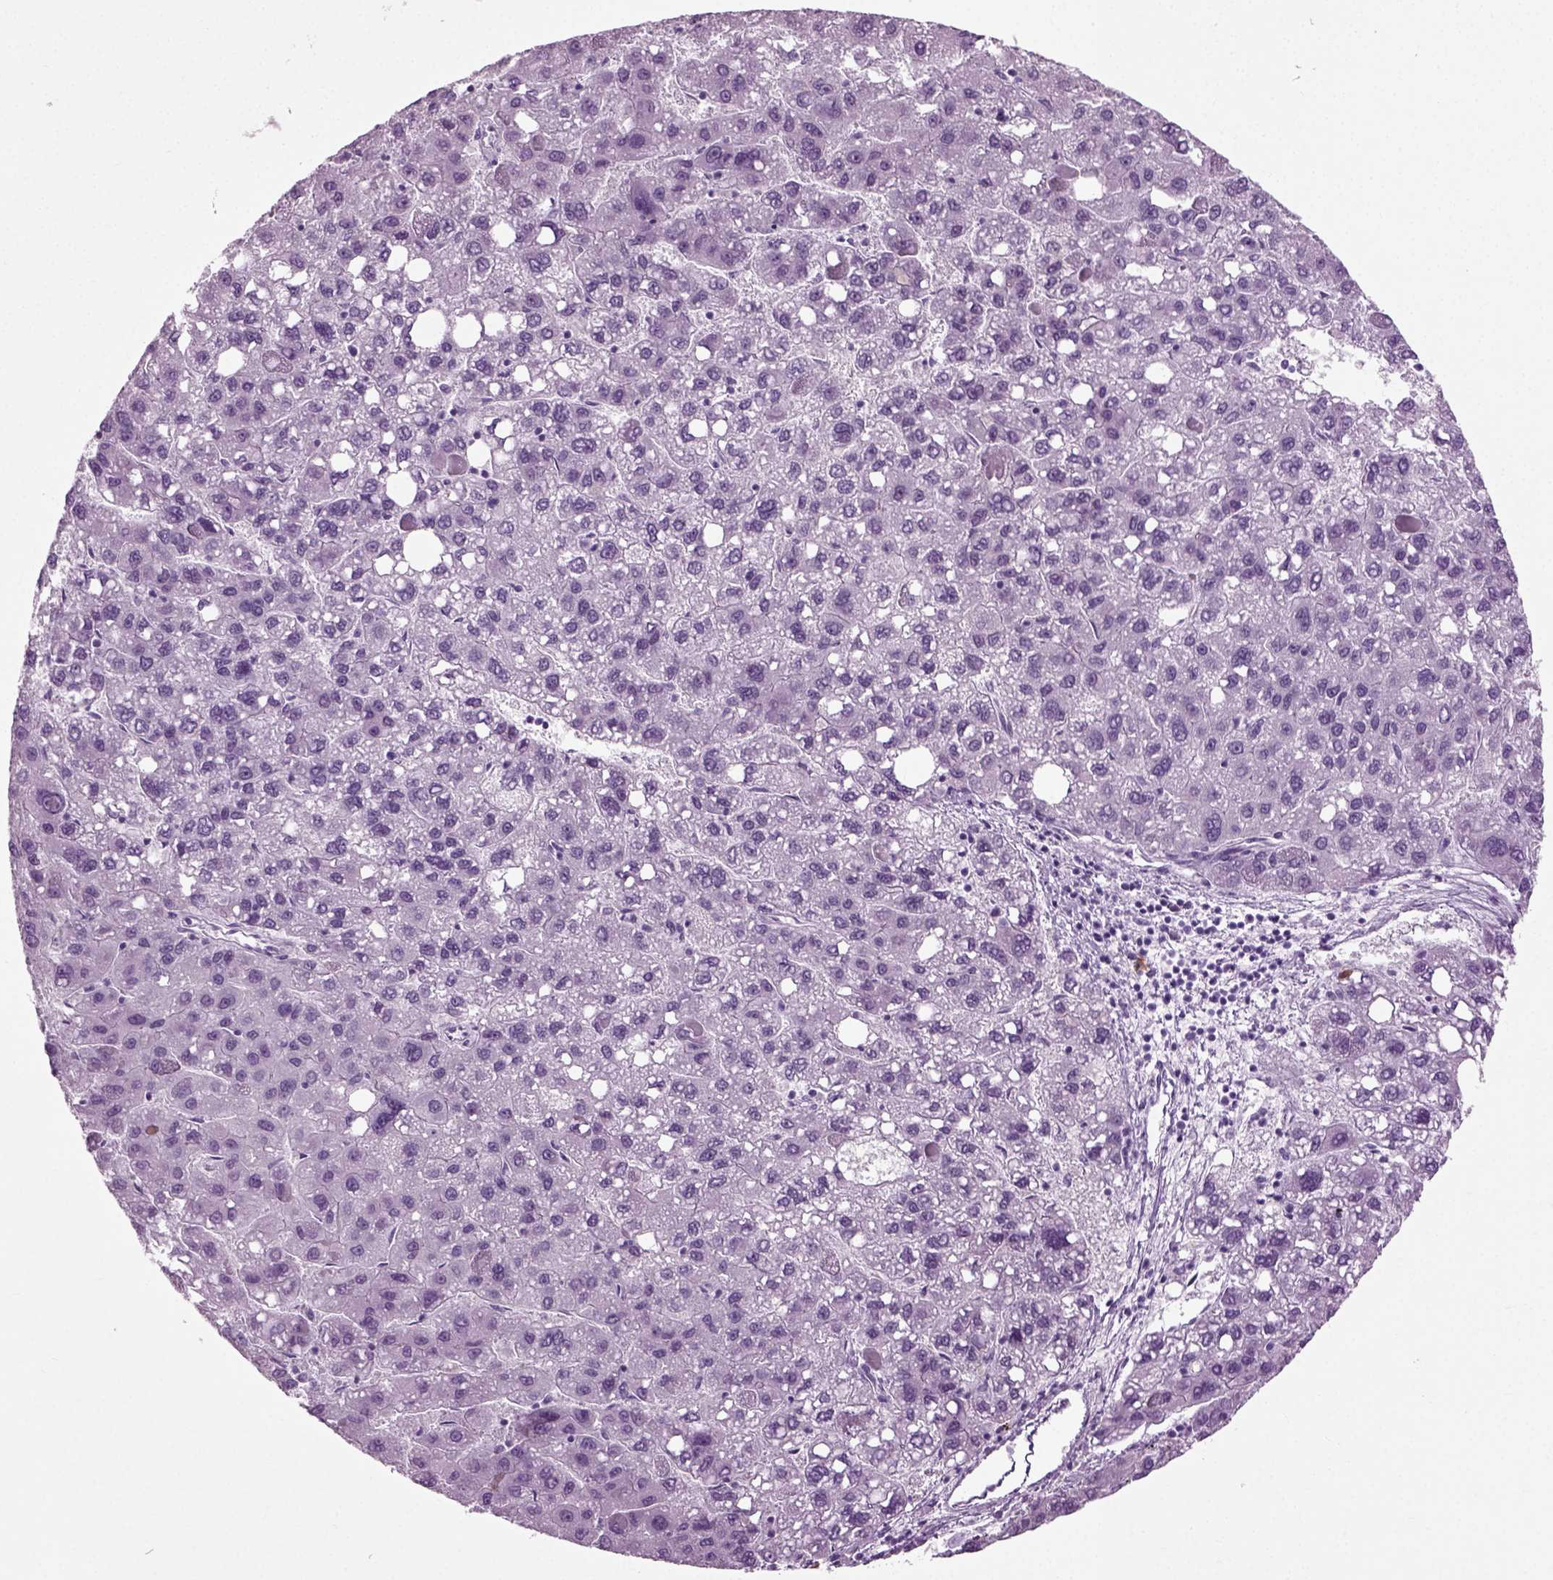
{"staining": {"intensity": "negative", "quantity": "none", "location": "none"}, "tissue": "liver cancer", "cell_type": "Tumor cells", "image_type": "cancer", "snomed": [{"axis": "morphology", "description": "Carcinoma, Hepatocellular, NOS"}, {"axis": "topography", "description": "Liver"}], "caption": "Human hepatocellular carcinoma (liver) stained for a protein using immunohistochemistry displays no expression in tumor cells.", "gene": "PRLH", "patient": {"sex": "female", "age": 82}}